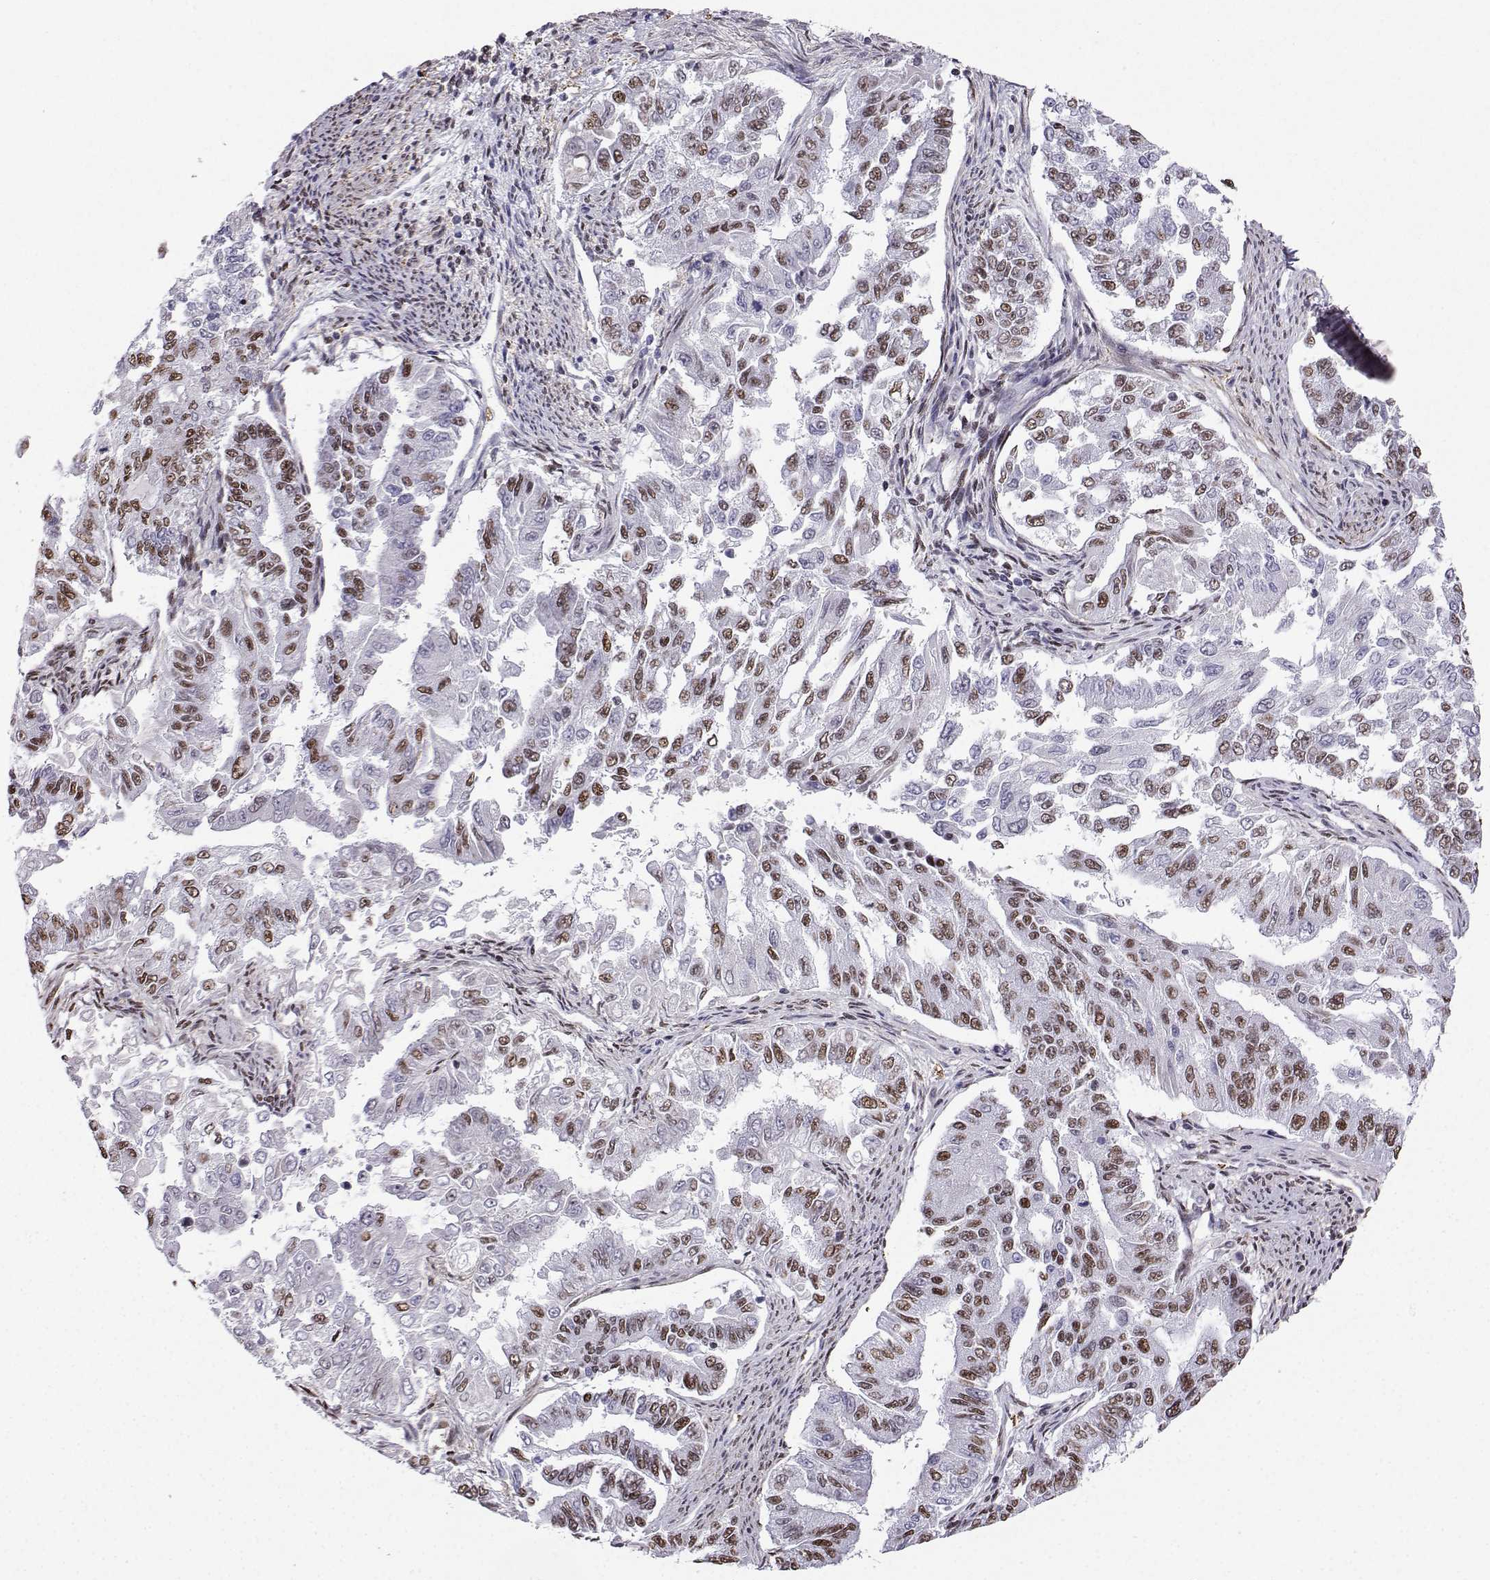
{"staining": {"intensity": "moderate", "quantity": "25%-75%", "location": "nuclear"}, "tissue": "endometrial cancer", "cell_type": "Tumor cells", "image_type": "cancer", "snomed": [{"axis": "morphology", "description": "Adenocarcinoma, NOS"}, {"axis": "topography", "description": "Uterus"}], "caption": "This is a histology image of IHC staining of endometrial adenocarcinoma, which shows moderate staining in the nuclear of tumor cells.", "gene": "CCNK", "patient": {"sex": "female", "age": 59}}